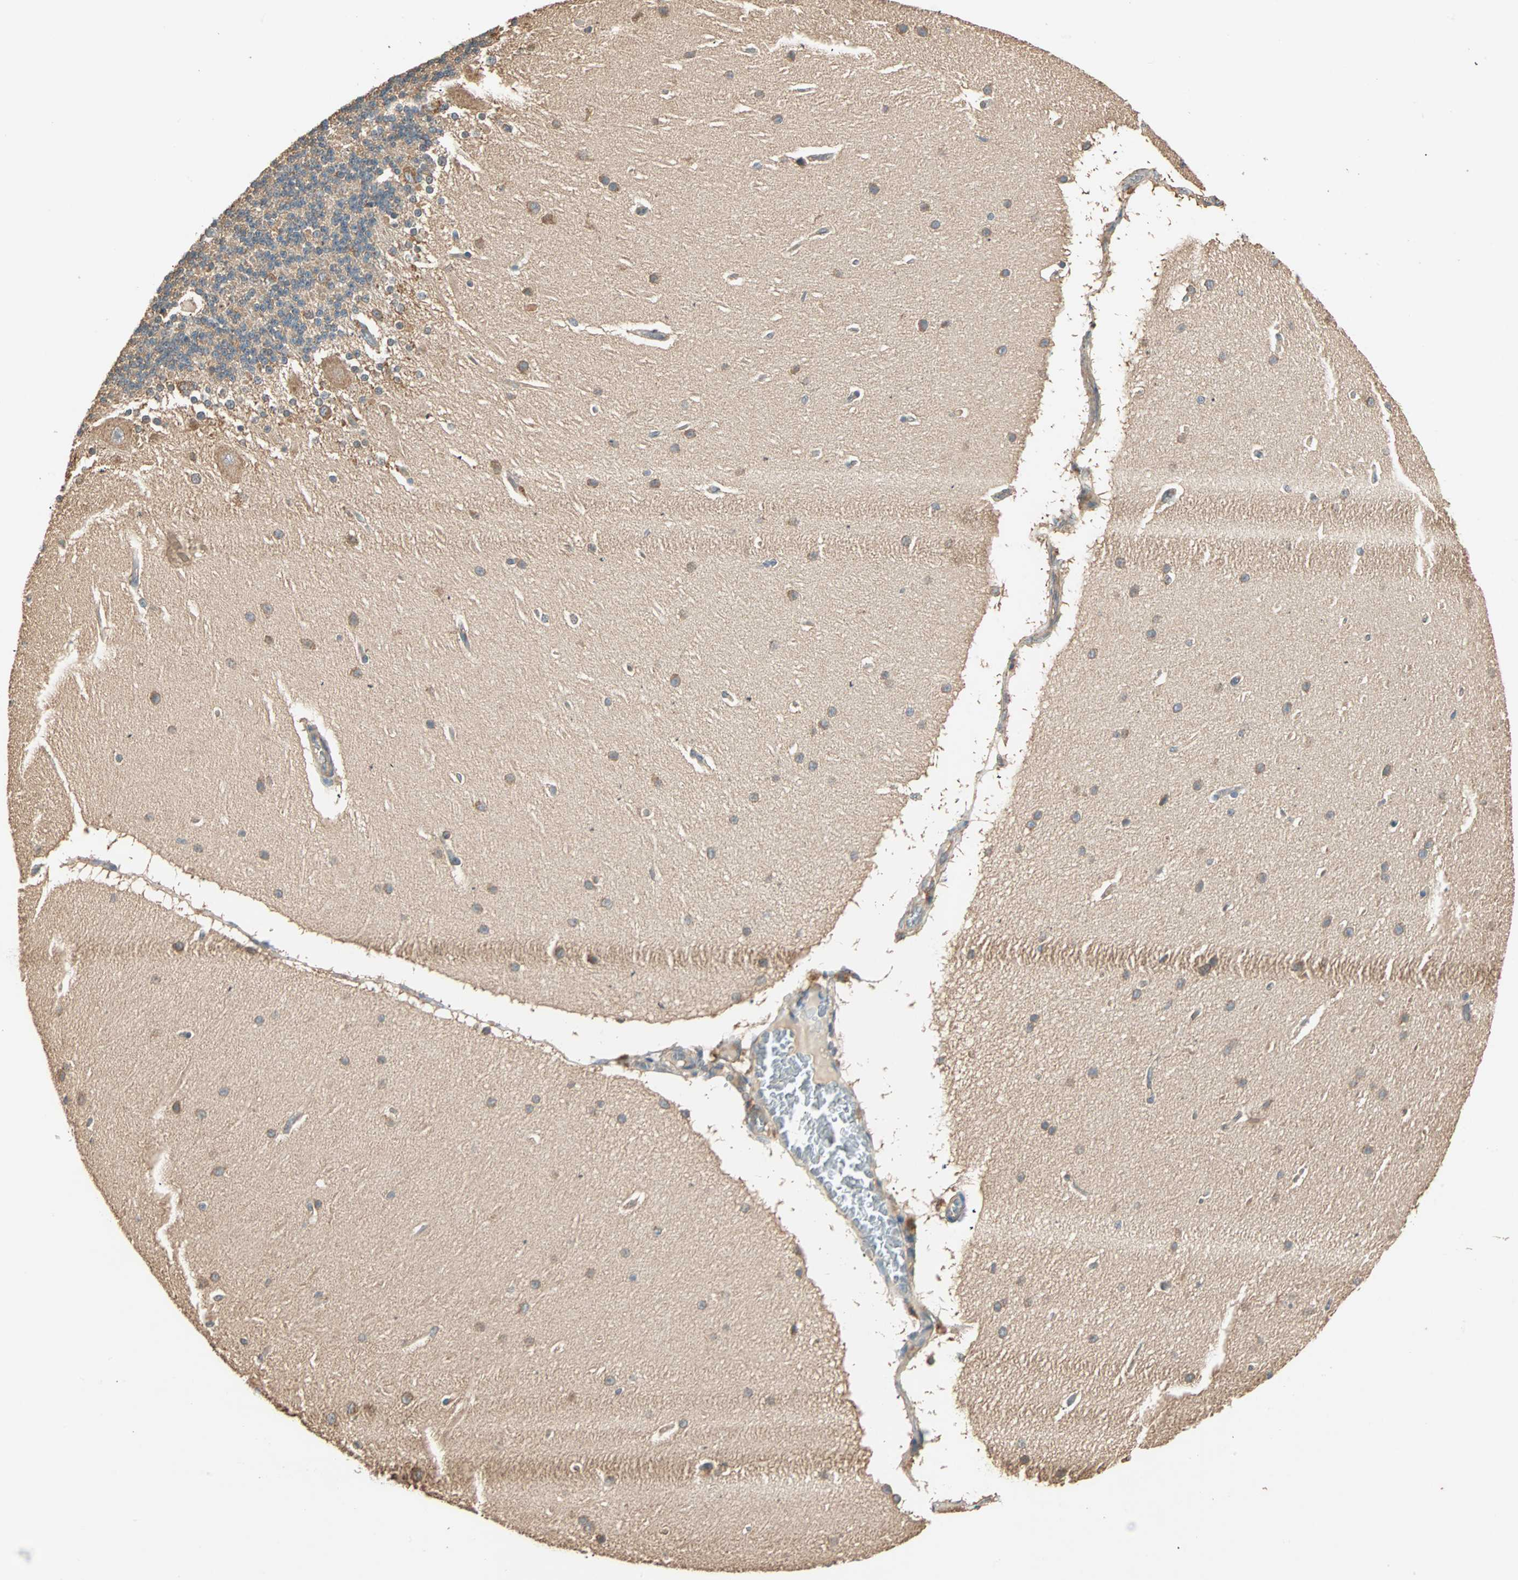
{"staining": {"intensity": "moderate", "quantity": "25%-75%", "location": "cytoplasmic/membranous"}, "tissue": "cerebellum", "cell_type": "Cells in granular layer", "image_type": "normal", "snomed": [{"axis": "morphology", "description": "Normal tissue, NOS"}, {"axis": "topography", "description": "Cerebellum"}], "caption": "A high-resolution micrograph shows IHC staining of unremarkable cerebellum, which displays moderate cytoplasmic/membranous staining in approximately 25%-75% of cells in granular layer. The staining was performed using DAB (3,3'-diaminobenzidine), with brown indicating positive protein expression. Nuclei are stained blue with hematoxylin.", "gene": "EIF4G2", "patient": {"sex": "female", "age": 54}}